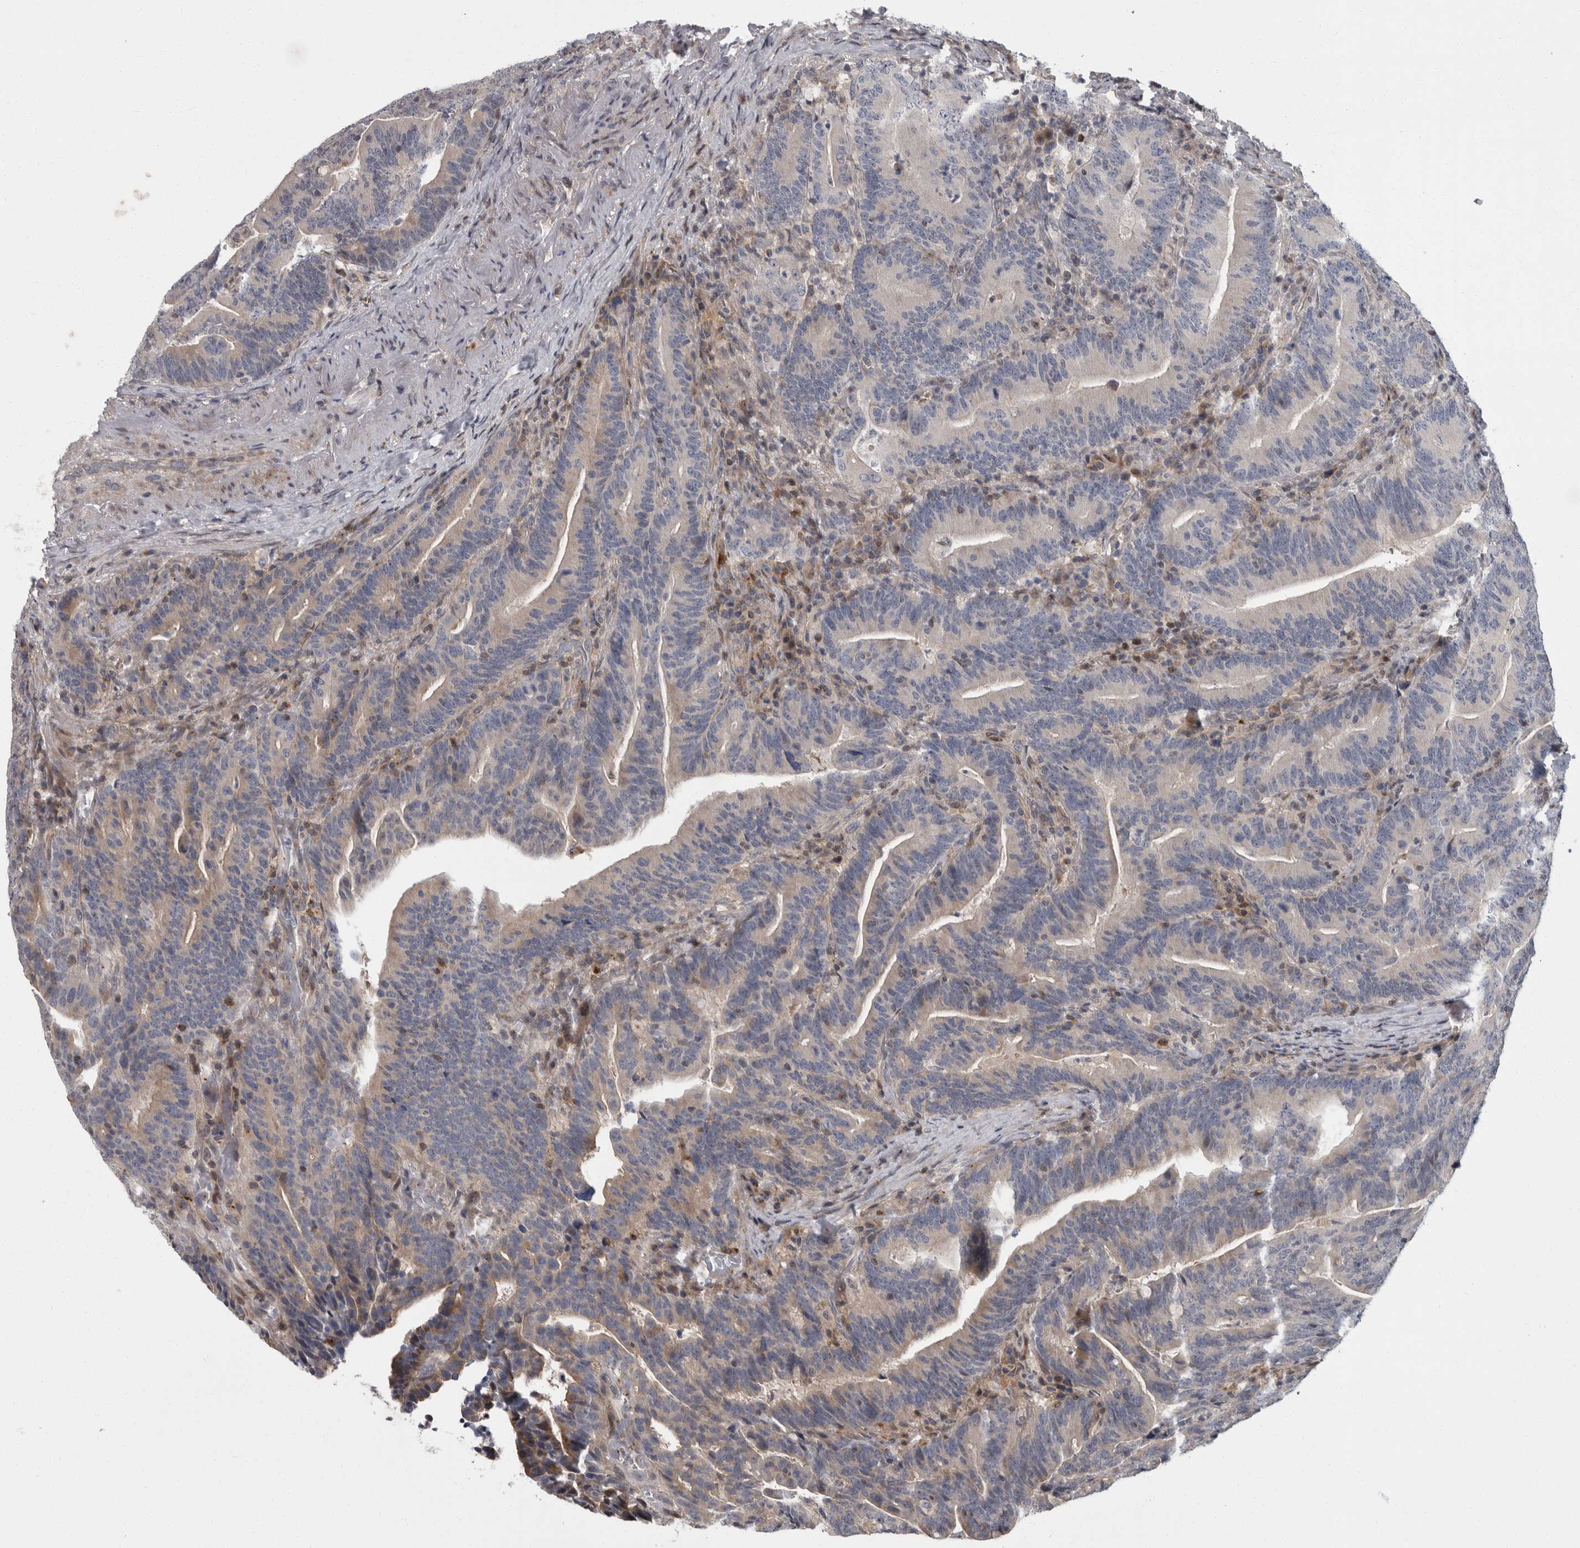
{"staining": {"intensity": "weak", "quantity": "<25%", "location": "cytoplasmic/membranous"}, "tissue": "colorectal cancer", "cell_type": "Tumor cells", "image_type": "cancer", "snomed": [{"axis": "morphology", "description": "Adenocarcinoma, NOS"}, {"axis": "topography", "description": "Colon"}], "caption": "IHC of human colorectal cancer (adenocarcinoma) shows no positivity in tumor cells.", "gene": "PDE7A", "patient": {"sex": "female", "age": 66}}